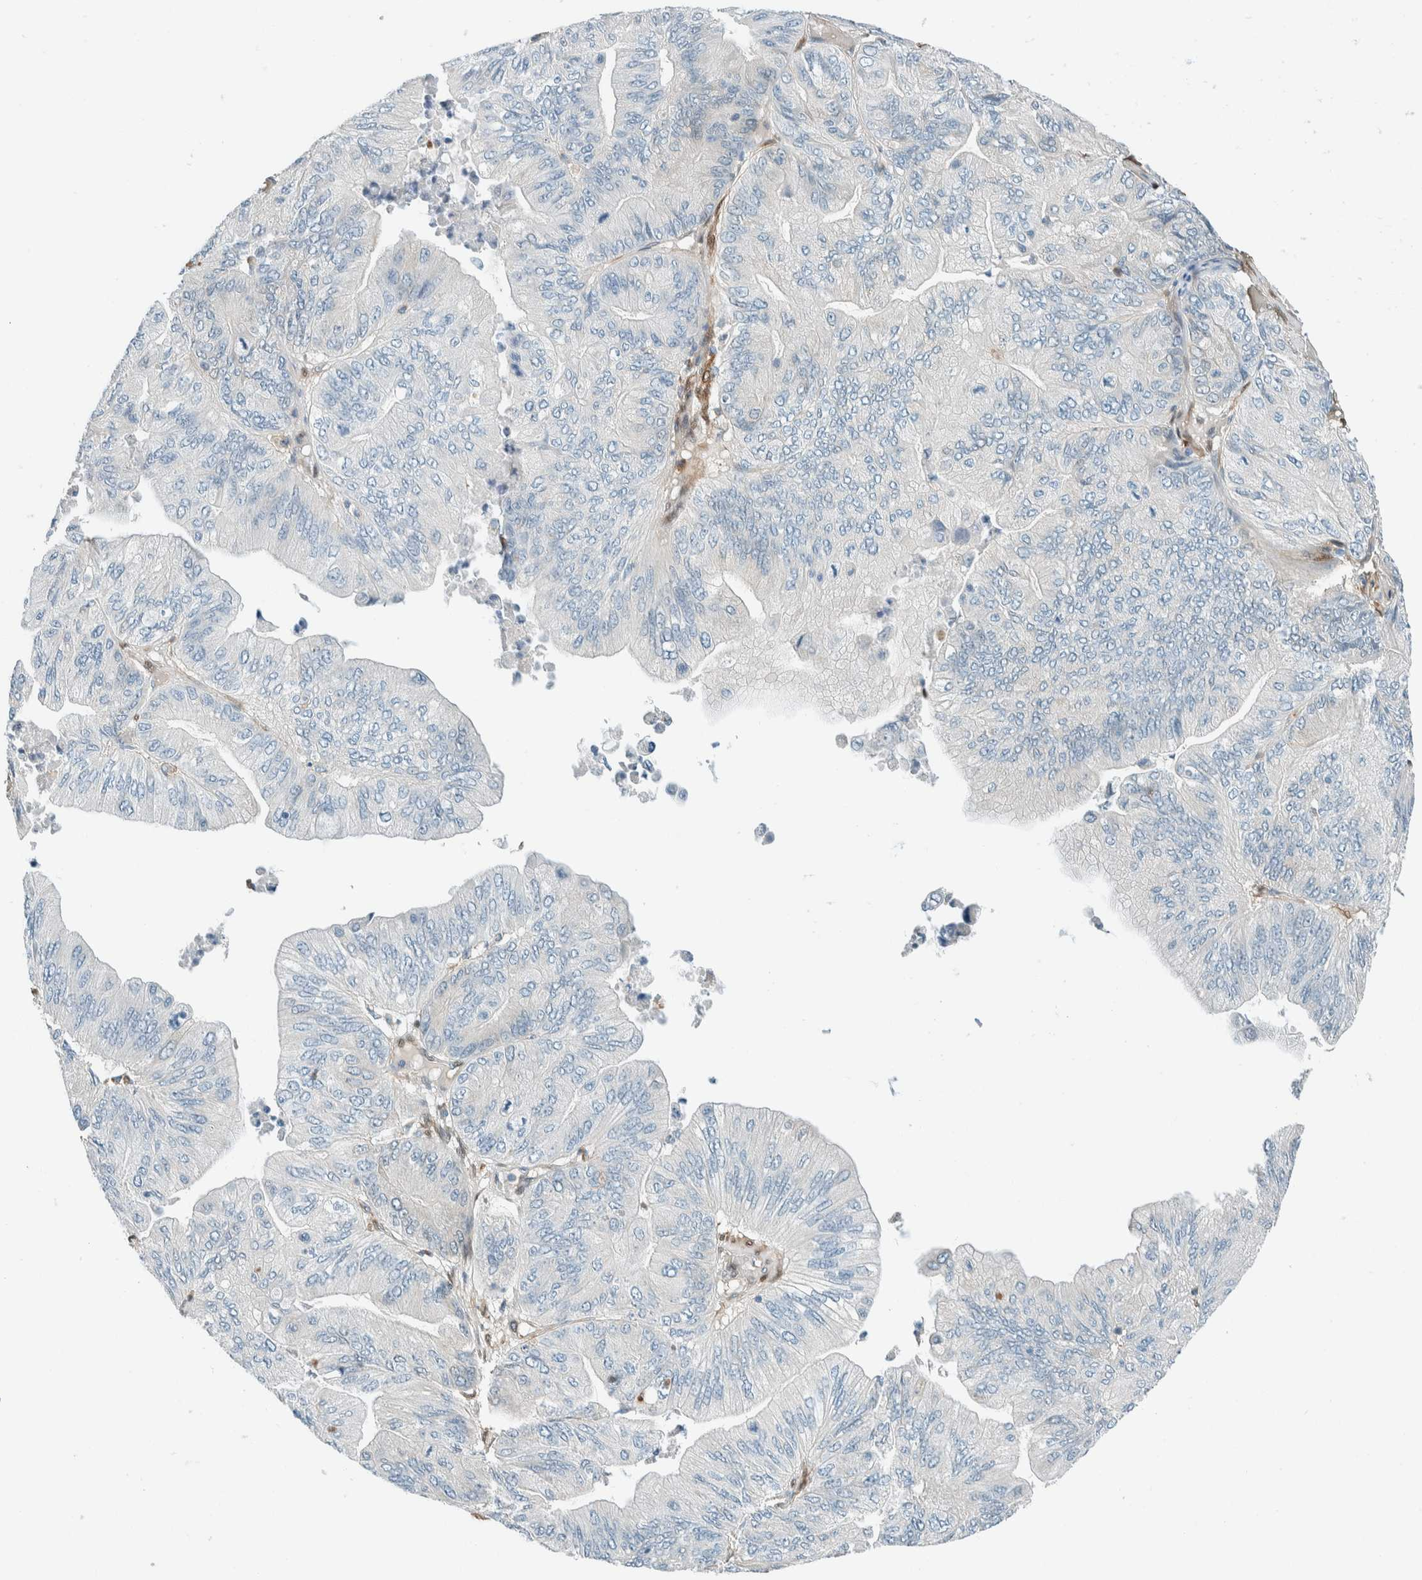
{"staining": {"intensity": "negative", "quantity": "none", "location": "none"}, "tissue": "ovarian cancer", "cell_type": "Tumor cells", "image_type": "cancer", "snomed": [{"axis": "morphology", "description": "Cystadenocarcinoma, mucinous, NOS"}, {"axis": "topography", "description": "Ovary"}], "caption": "Tumor cells are negative for brown protein staining in ovarian mucinous cystadenocarcinoma.", "gene": "NXN", "patient": {"sex": "female", "age": 61}}